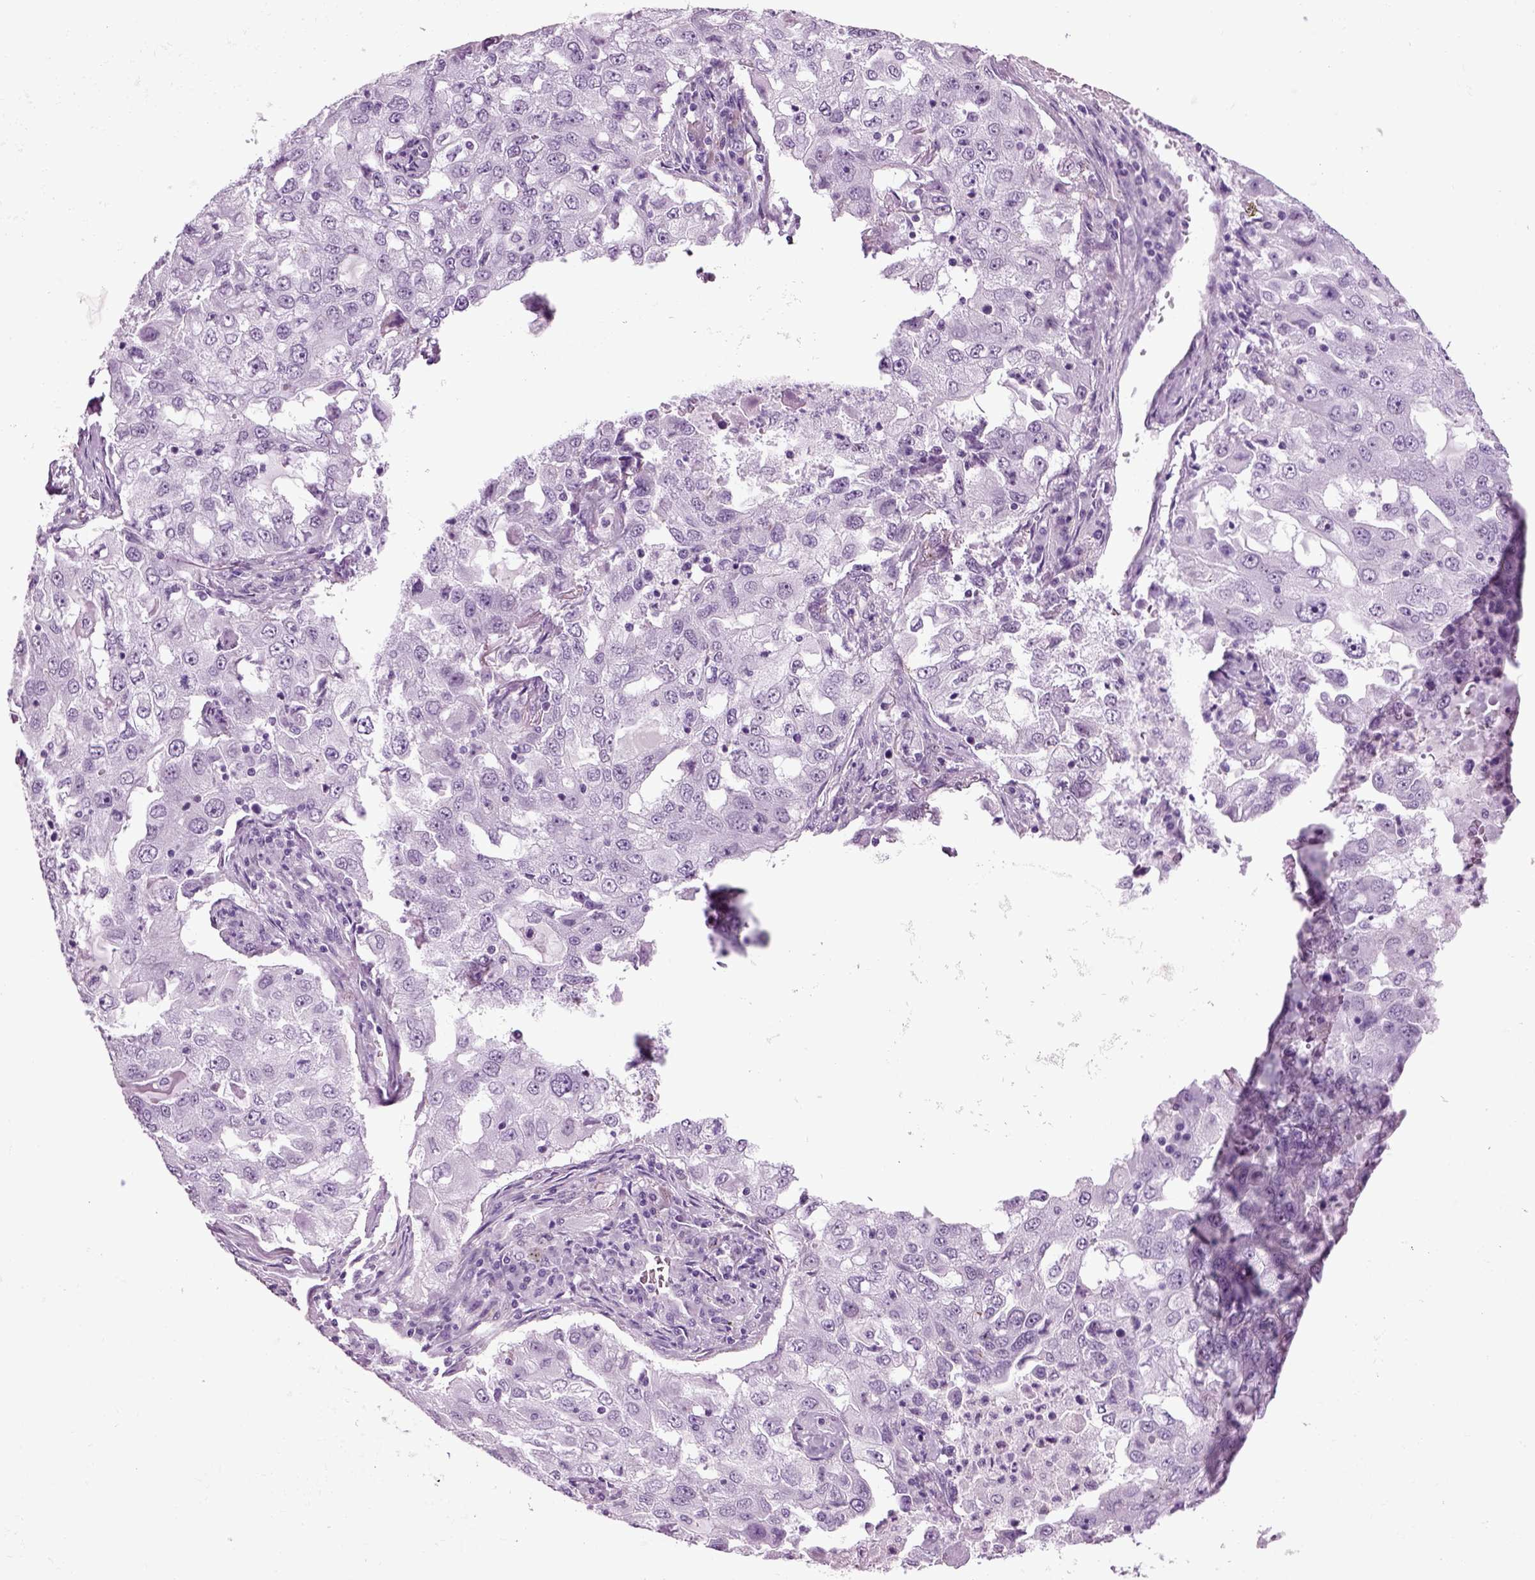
{"staining": {"intensity": "negative", "quantity": "none", "location": "none"}, "tissue": "lung cancer", "cell_type": "Tumor cells", "image_type": "cancer", "snomed": [{"axis": "morphology", "description": "Adenocarcinoma, NOS"}, {"axis": "topography", "description": "Lung"}], "caption": "Lung cancer (adenocarcinoma) was stained to show a protein in brown. There is no significant expression in tumor cells. (DAB (3,3'-diaminobenzidine) immunohistochemistry visualized using brightfield microscopy, high magnification).", "gene": "RFX3", "patient": {"sex": "female", "age": 61}}